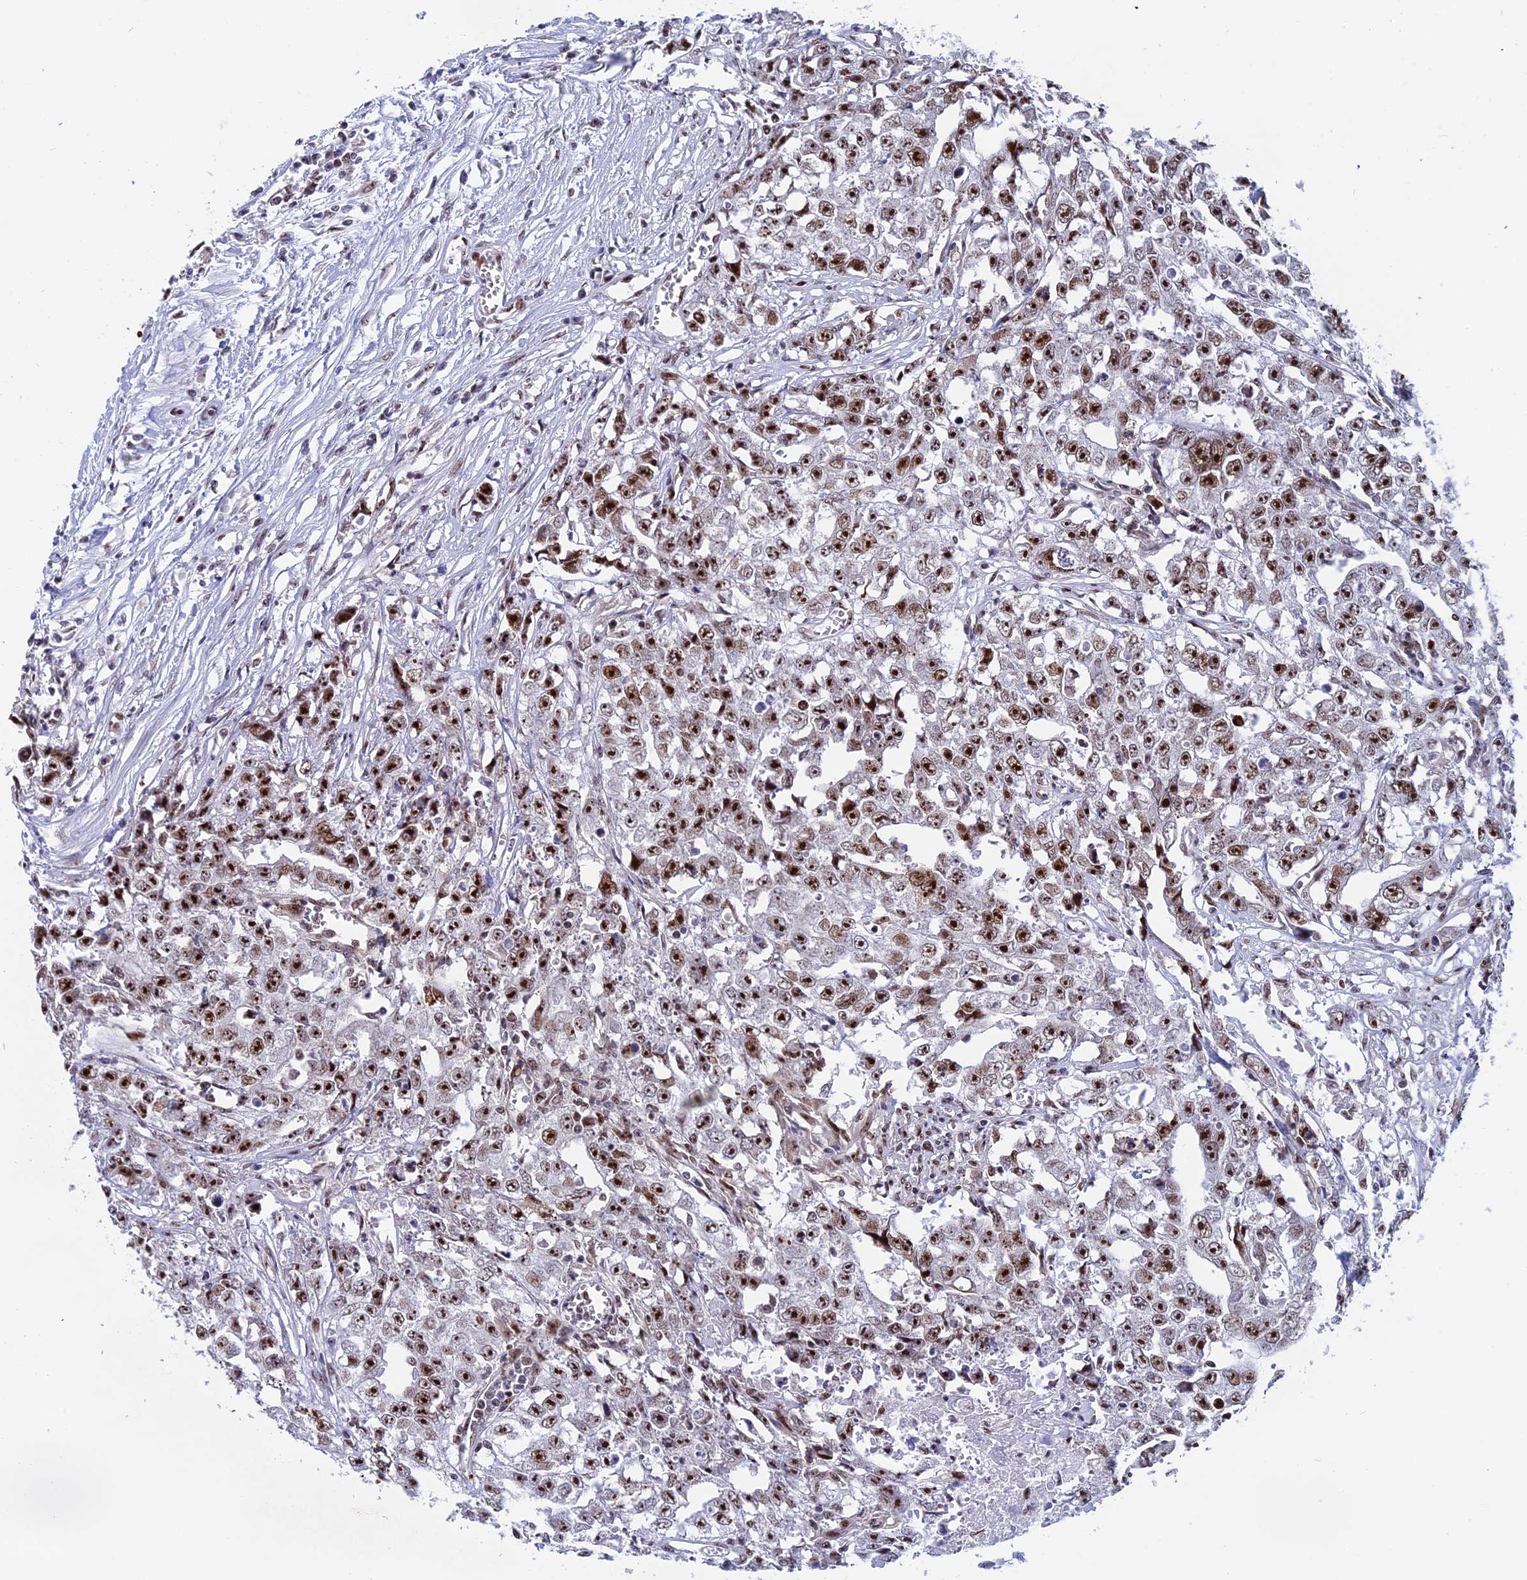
{"staining": {"intensity": "moderate", "quantity": ">75%", "location": "nuclear"}, "tissue": "testis cancer", "cell_type": "Tumor cells", "image_type": "cancer", "snomed": [{"axis": "morphology", "description": "Seminoma, NOS"}, {"axis": "morphology", "description": "Carcinoma, Embryonal, NOS"}, {"axis": "topography", "description": "Testis"}], "caption": "Testis cancer (seminoma) was stained to show a protein in brown. There is medium levels of moderate nuclear positivity in about >75% of tumor cells.", "gene": "CCDC86", "patient": {"sex": "male", "age": 43}}